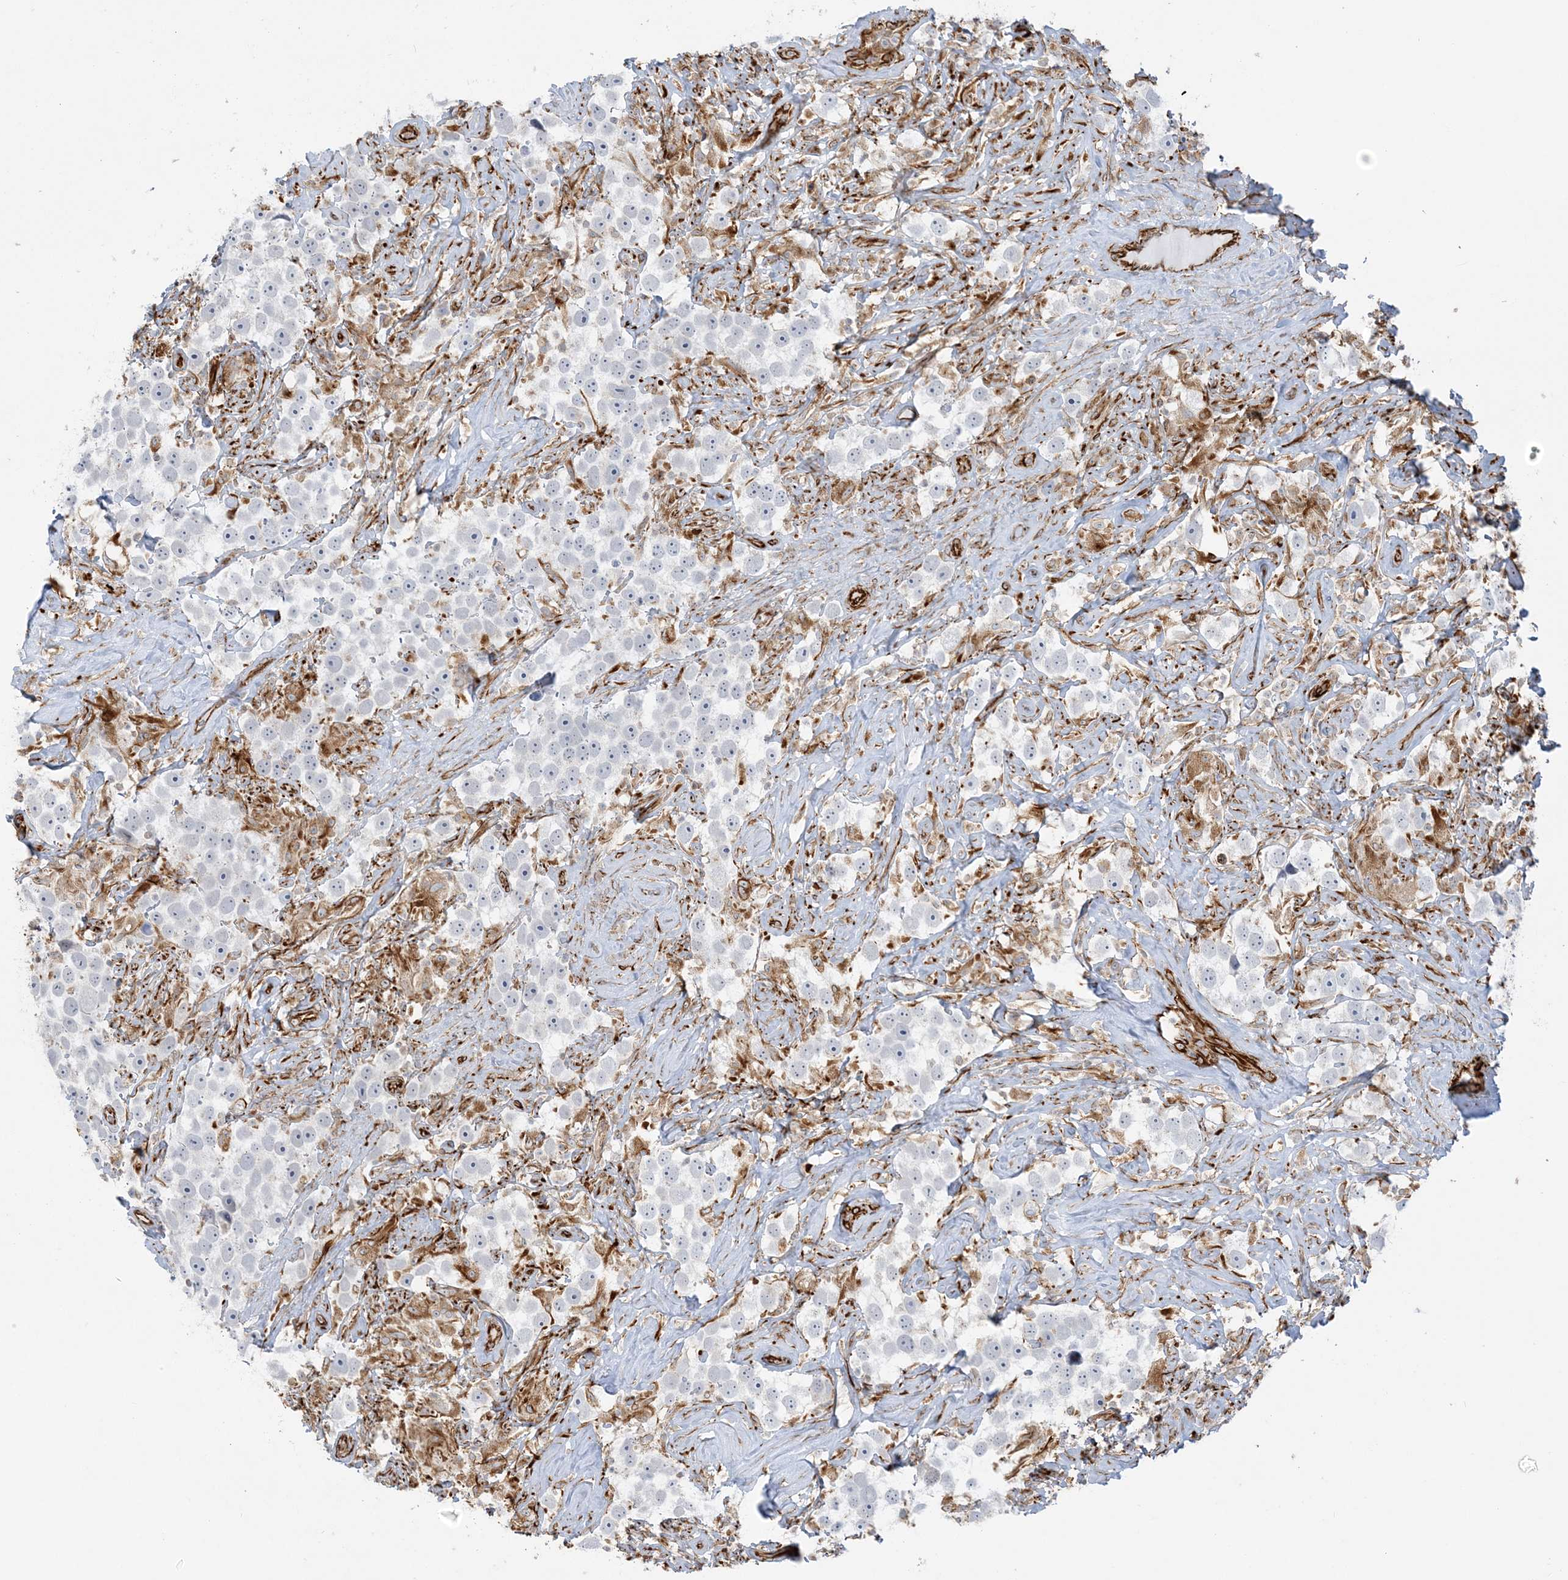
{"staining": {"intensity": "negative", "quantity": "none", "location": "none"}, "tissue": "testis cancer", "cell_type": "Tumor cells", "image_type": "cancer", "snomed": [{"axis": "morphology", "description": "Seminoma, NOS"}, {"axis": "topography", "description": "Testis"}], "caption": "This micrograph is of testis cancer (seminoma) stained with immunohistochemistry to label a protein in brown with the nuclei are counter-stained blue. There is no positivity in tumor cells. (DAB immunohistochemistry, high magnification).", "gene": "SCLT1", "patient": {"sex": "male", "age": 49}}